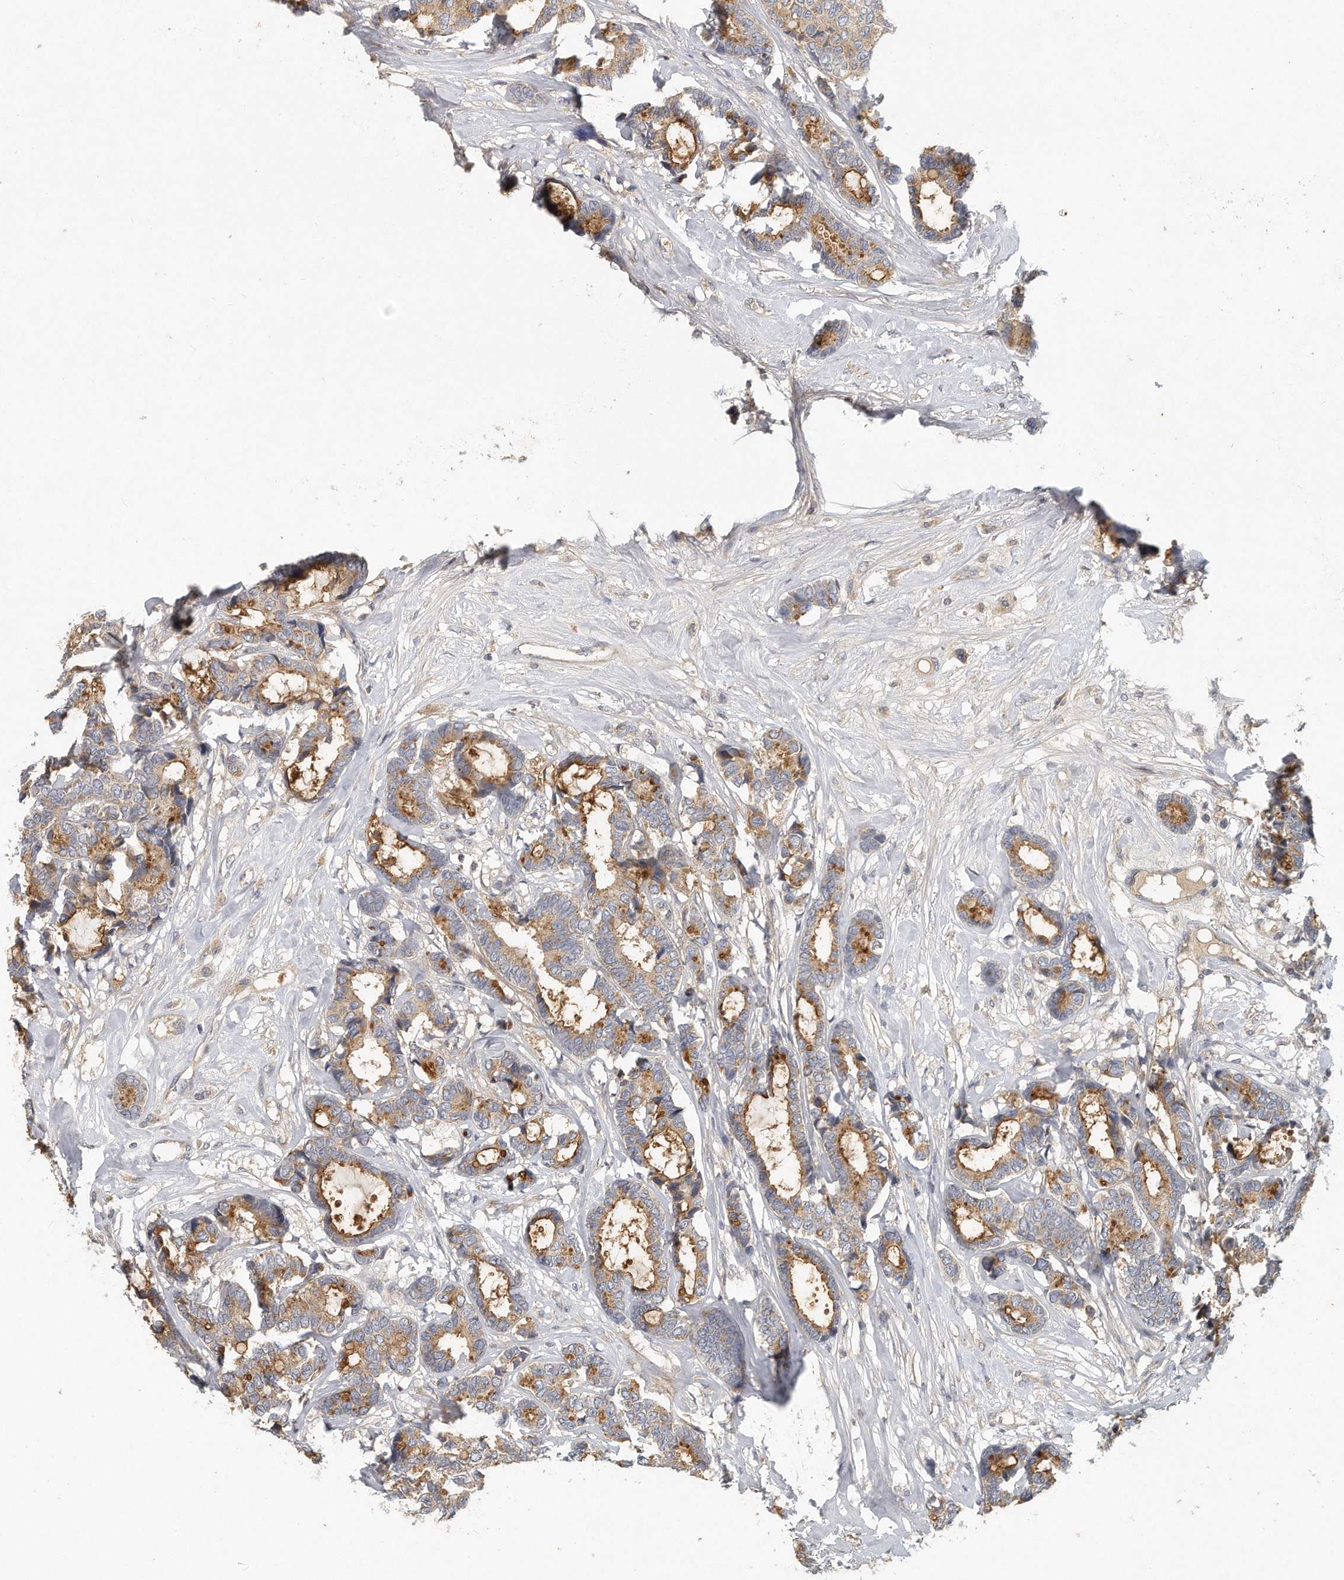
{"staining": {"intensity": "moderate", "quantity": "25%-75%", "location": "cytoplasmic/membranous"}, "tissue": "breast cancer", "cell_type": "Tumor cells", "image_type": "cancer", "snomed": [{"axis": "morphology", "description": "Duct carcinoma"}, {"axis": "topography", "description": "Breast"}], "caption": "Immunohistochemistry (IHC) of breast cancer displays medium levels of moderate cytoplasmic/membranous positivity in approximately 25%-75% of tumor cells.", "gene": "TRAPPC14", "patient": {"sex": "female", "age": 87}}